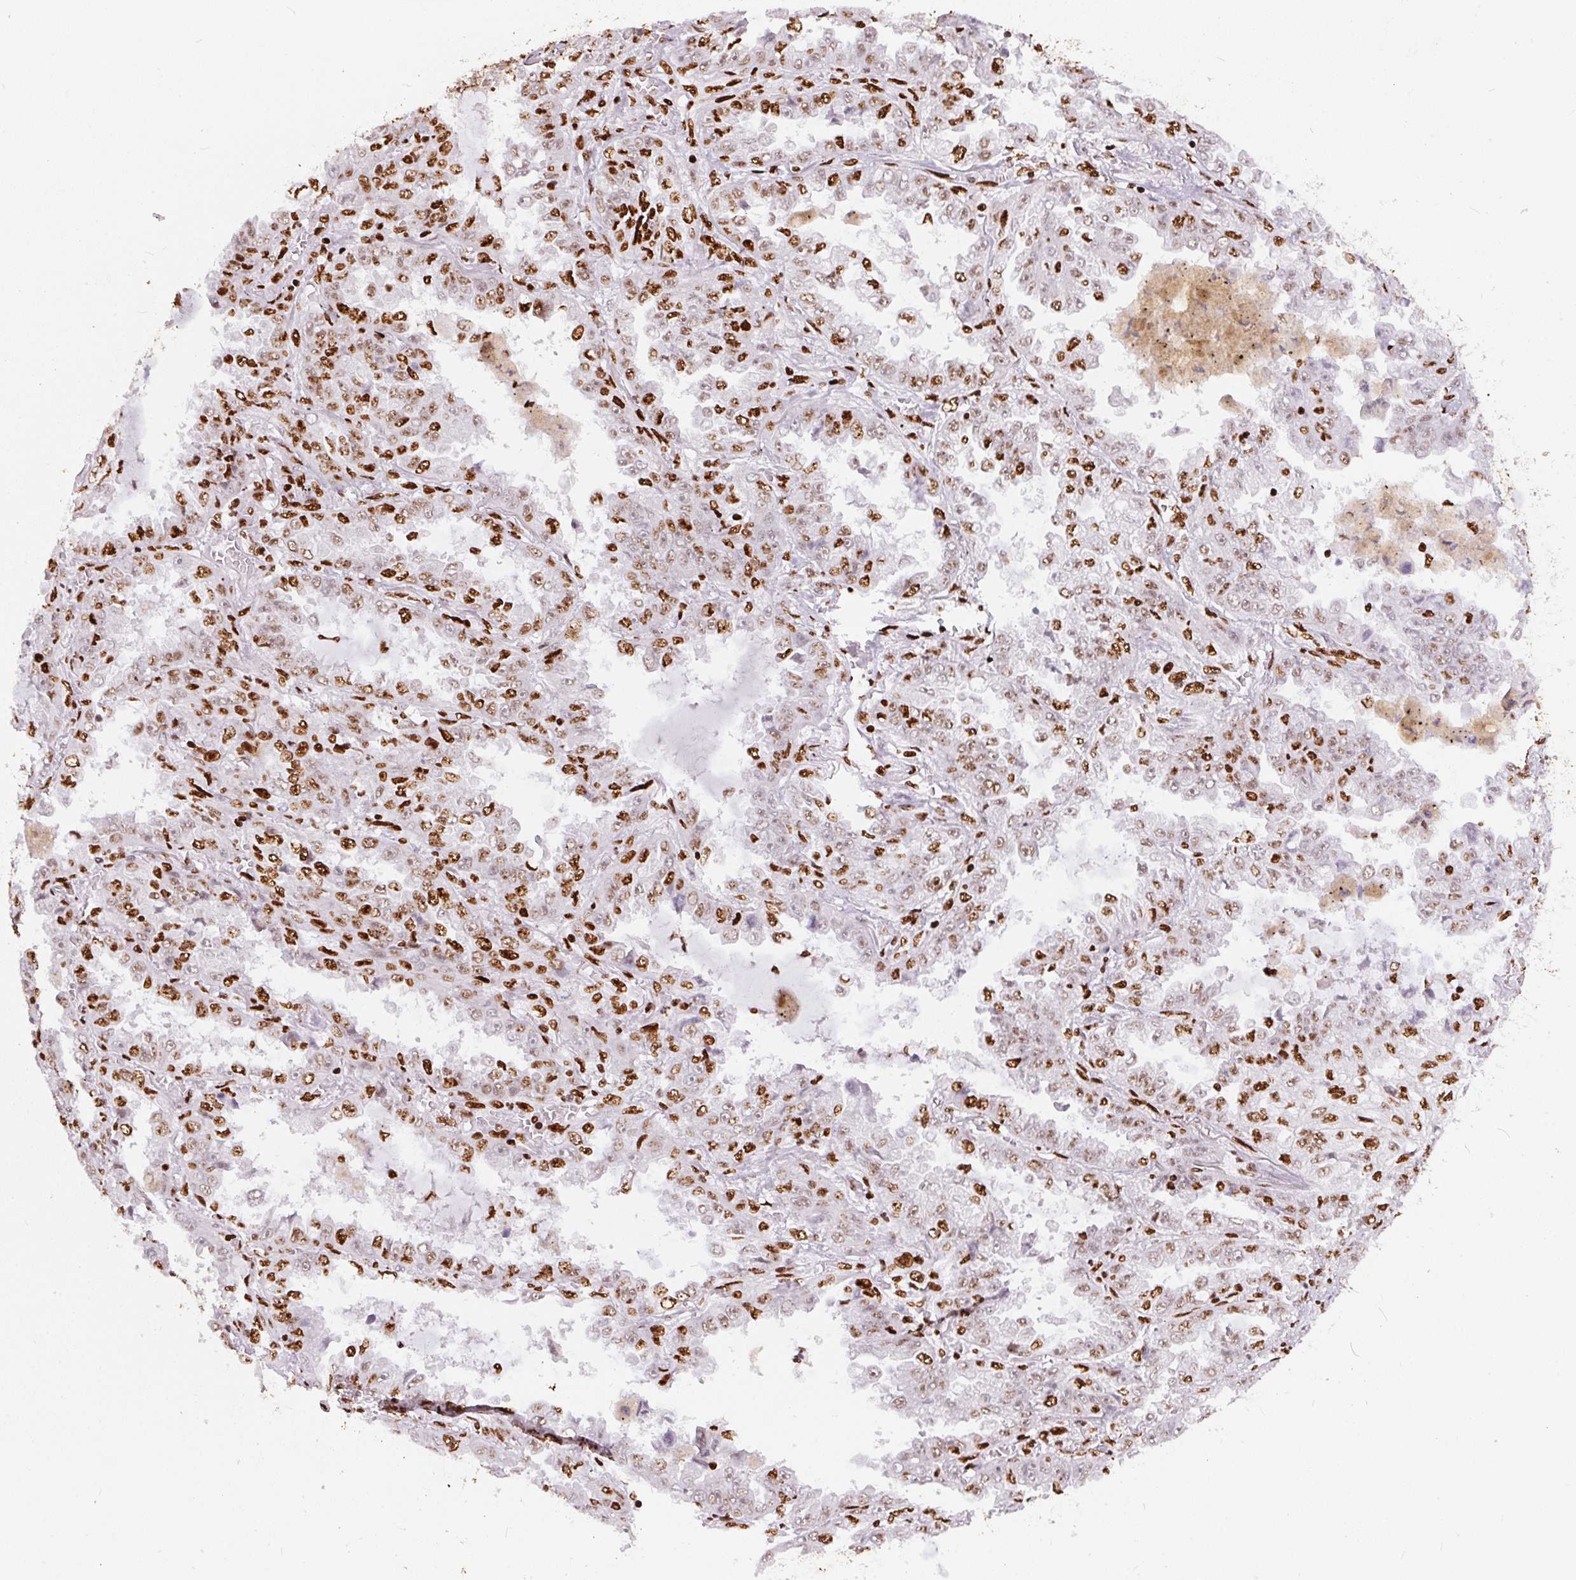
{"staining": {"intensity": "strong", "quantity": ">75%", "location": "nuclear"}, "tissue": "lung cancer", "cell_type": "Tumor cells", "image_type": "cancer", "snomed": [{"axis": "morphology", "description": "Adenocarcinoma, NOS"}, {"axis": "topography", "description": "Lung"}], "caption": "DAB immunohistochemical staining of human lung adenocarcinoma displays strong nuclear protein positivity in about >75% of tumor cells.", "gene": "PAGE3", "patient": {"sex": "female", "age": 52}}